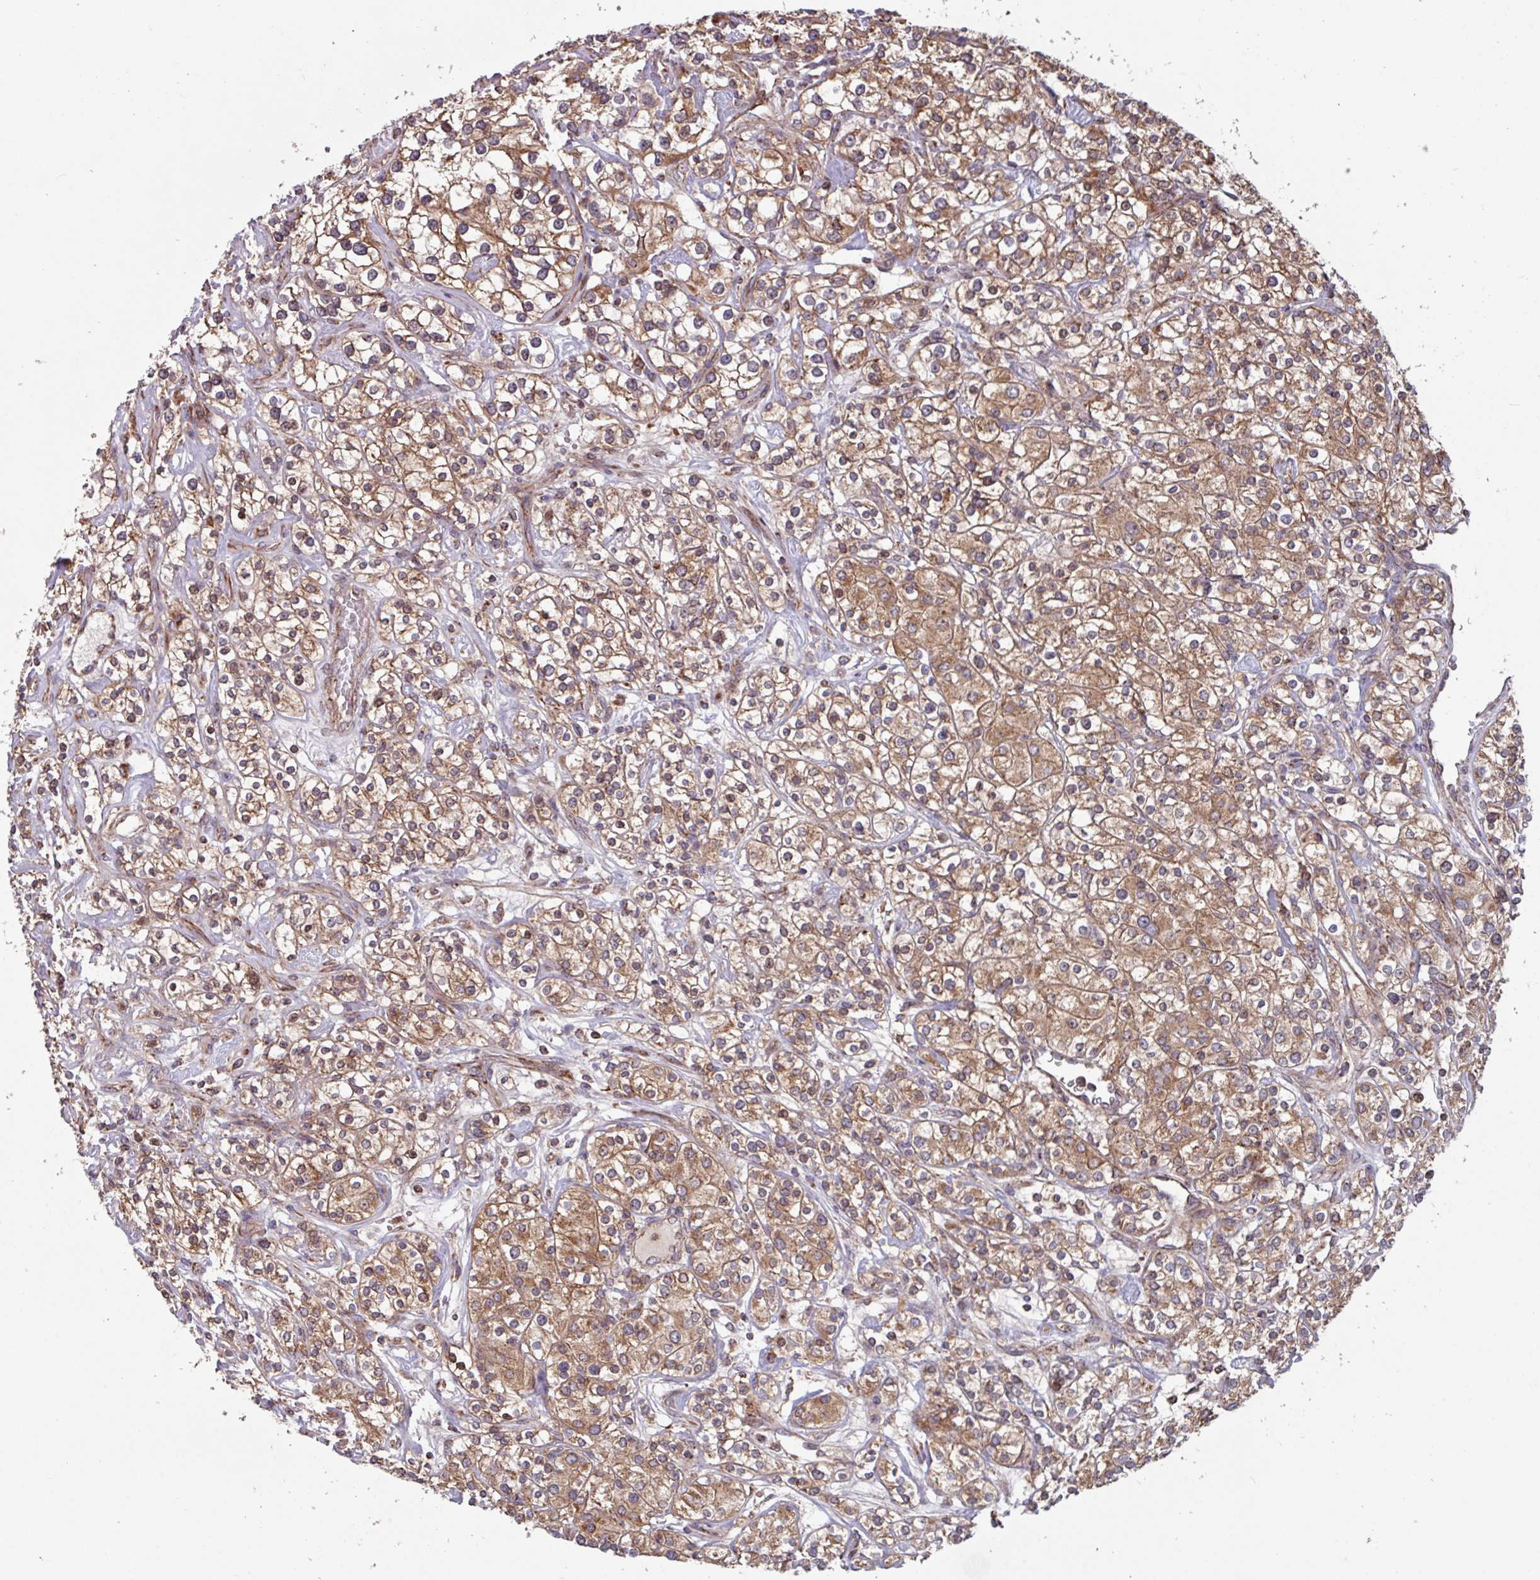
{"staining": {"intensity": "moderate", "quantity": ">75%", "location": "cytoplasmic/membranous"}, "tissue": "renal cancer", "cell_type": "Tumor cells", "image_type": "cancer", "snomed": [{"axis": "morphology", "description": "Adenocarcinoma, NOS"}, {"axis": "topography", "description": "Kidney"}], "caption": "Protein positivity by immunohistochemistry (IHC) displays moderate cytoplasmic/membranous expression in about >75% of tumor cells in renal adenocarcinoma.", "gene": "COX7C", "patient": {"sex": "male", "age": 77}}